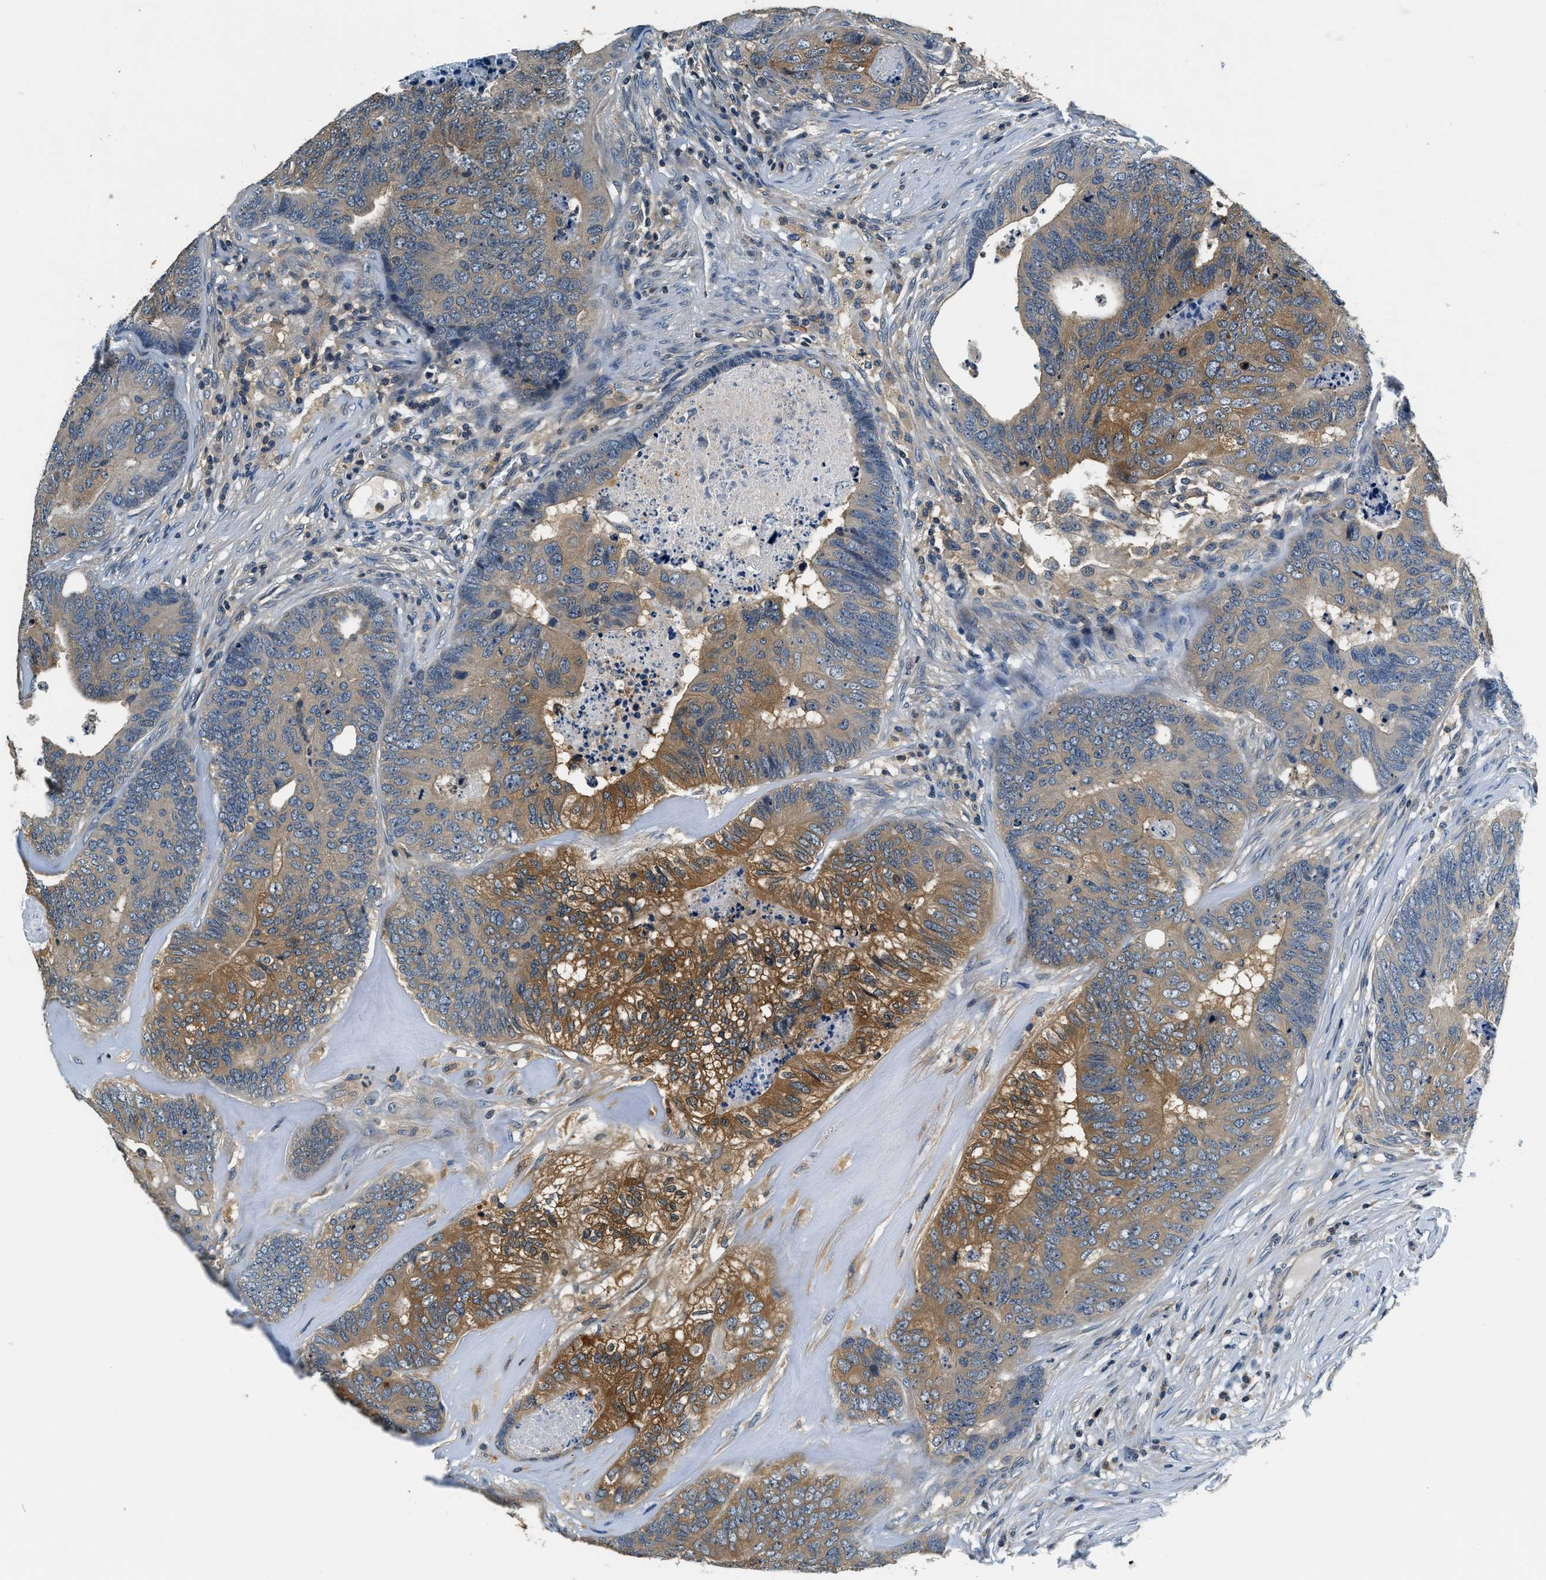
{"staining": {"intensity": "moderate", "quantity": ">75%", "location": "cytoplasmic/membranous"}, "tissue": "colorectal cancer", "cell_type": "Tumor cells", "image_type": "cancer", "snomed": [{"axis": "morphology", "description": "Adenocarcinoma, NOS"}, {"axis": "topography", "description": "Colon"}], "caption": "Colorectal cancer (adenocarcinoma) was stained to show a protein in brown. There is medium levels of moderate cytoplasmic/membranous expression in approximately >75% of tumor cells.", "gene": "RESF1", "patient": {"sex": "female", "age": 67}}